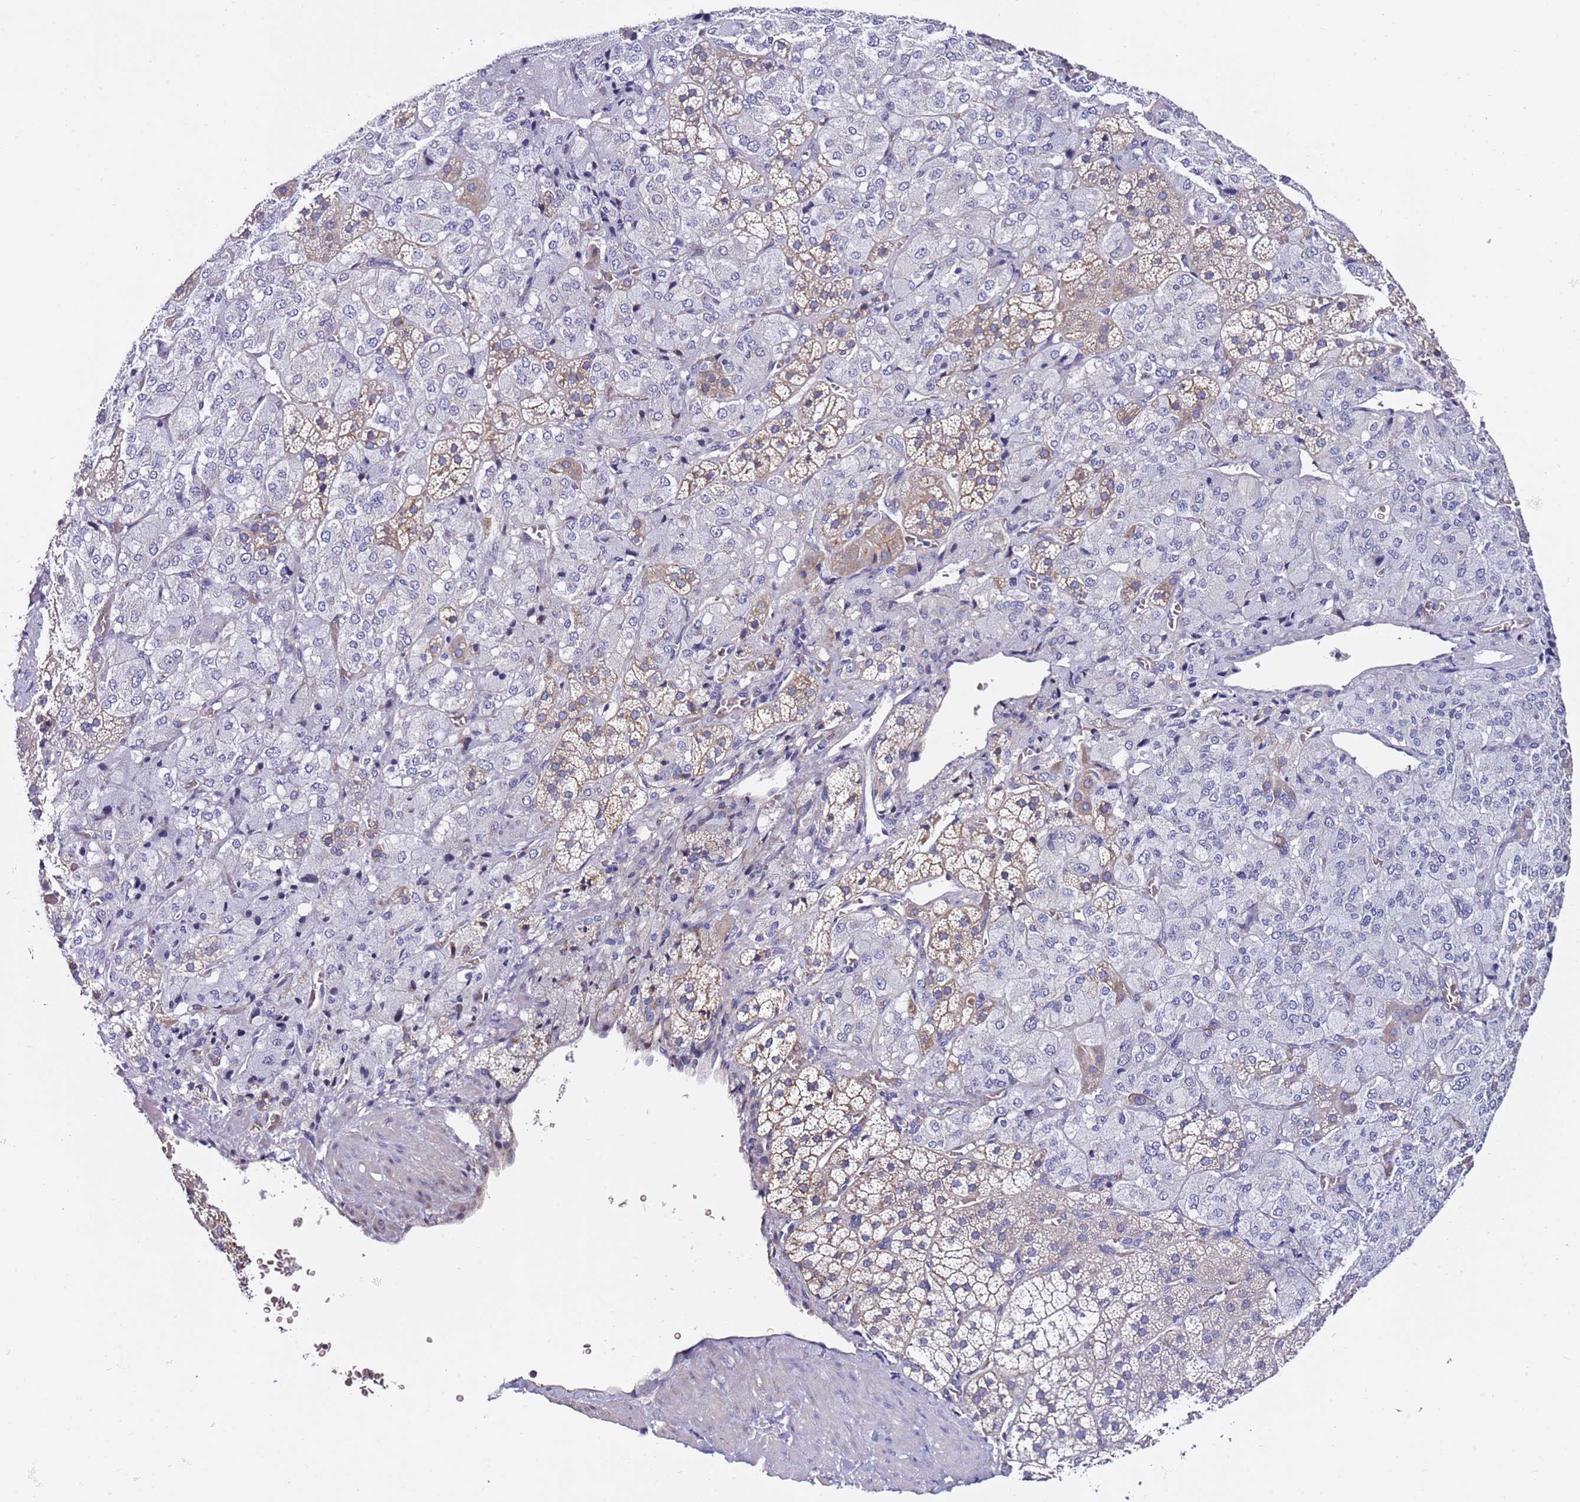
{"staining": {"intensity": "strong", "quantity": "<25%", "location": "cytoplasmic/membranous"}, "tissue": "adrenal gland", "cell_type": "Glandular cells", "image_type": "normal", "snomed": [{"axis": "morphology", "description": "Normal tissue, NOS"}, {"axis": "topography", "description": "Adrenal gland"}], "caption": "Glandular cells display medium levels of strong cytoplasmic/membranous expression in approximately <25% of cells in normal human adrenal gland.", "gene": "ZNF296", "patient": {"sex": "female", "age": 44}}